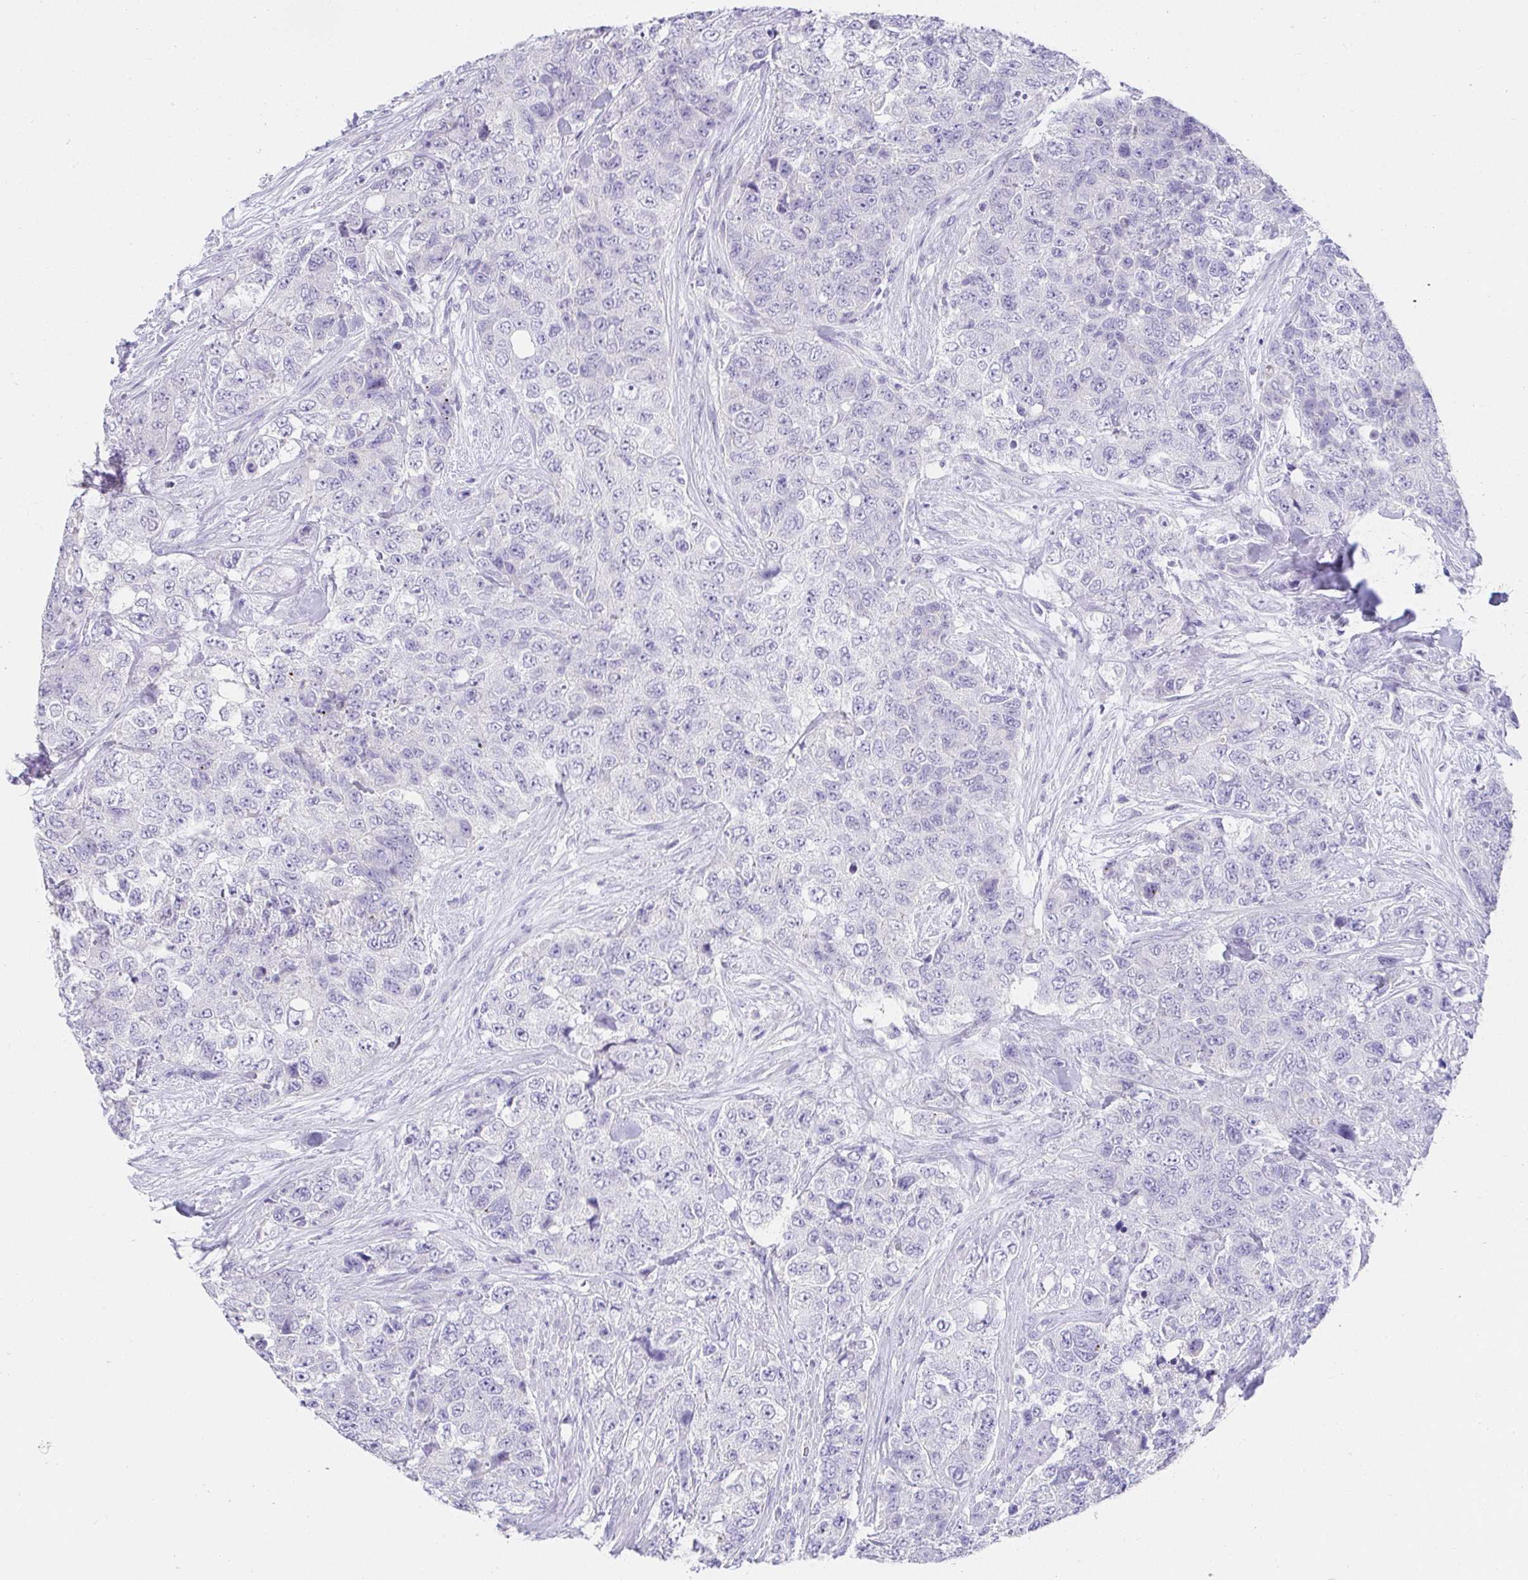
{"staining": {"intensity": "negative", "quantity": "none", "location": "none"}, "tissue": "urothelial cancer", "cell_type": "Tumor cells", "image_type": "cancer", "snomed": [{"axis": "morphology", "description": "Urothelial carcinoma, High grade"}, {"axis": "topography", "description": "Urinary bladder"}], "caption": "A high-resolution image shows immunohistochemistry (IHC) staining of urothelial cancer, which demonstrates no significant staining in tumor cells. (DAB IHC, high magnification).", "gene": "VGLL1", "patient": {"sex": "female", "age": 78}}